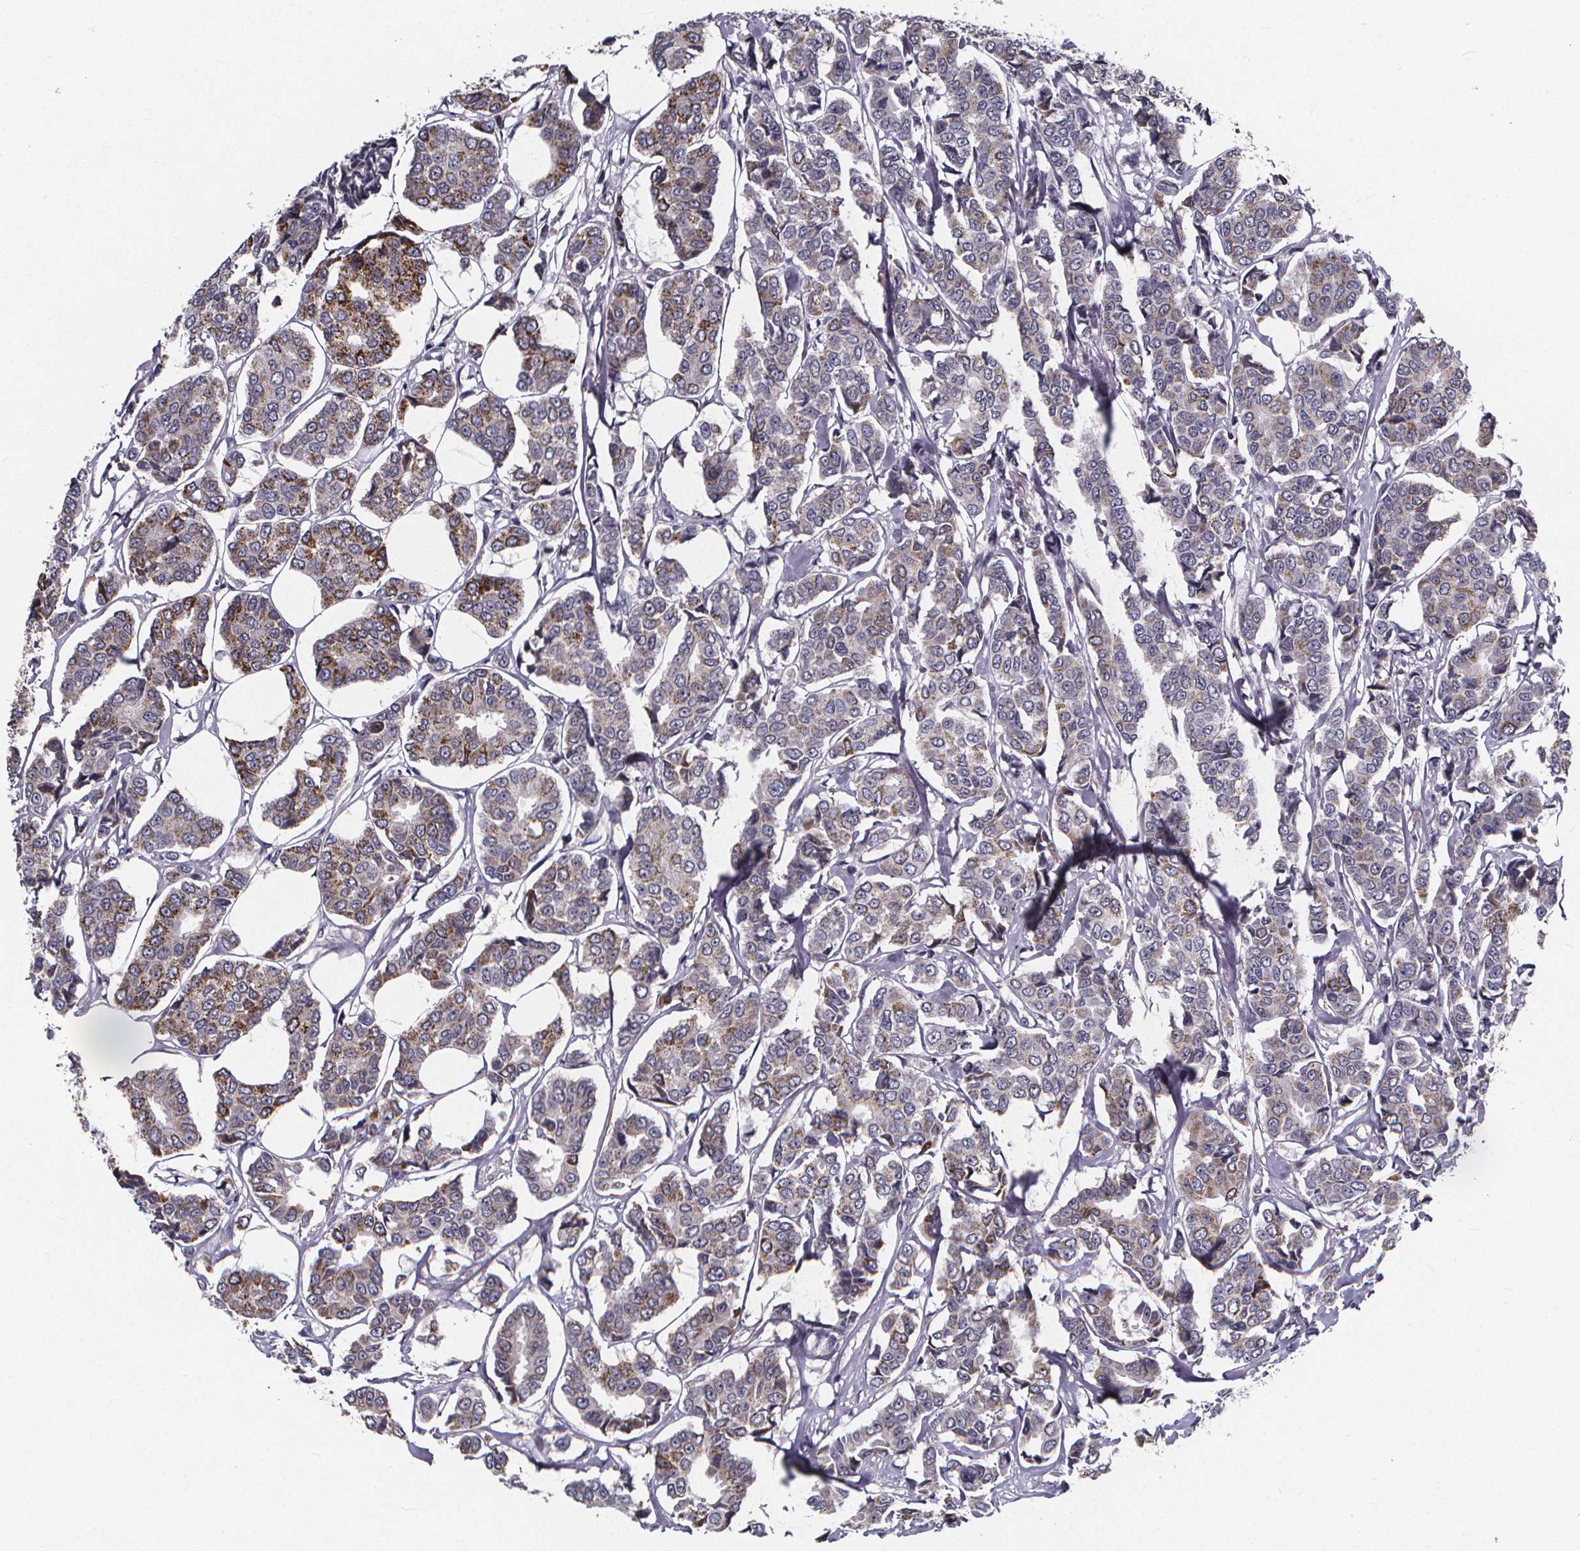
{"staining": {"intensity": "moderate", "quantity": "25%-75%", "location": "cytoplasmic/membranous"}, "tissue": "breast cancer", "cell_type": "Tumor cells", "image_type": "cancer", "snomed": [{"axis": "morphology", "description": "Duct carcinoma"}, {"axis": "topography", "description": "Breast"}], "caption": "Tumor cells demonstrate medium levels of moderate cytoplasmic/membranous staining in about 25%-75% of cells in breast infiltrating ductal carcinoma.", "gene": "FBXW2", "patient": {"sex": "female", "age": 94}}